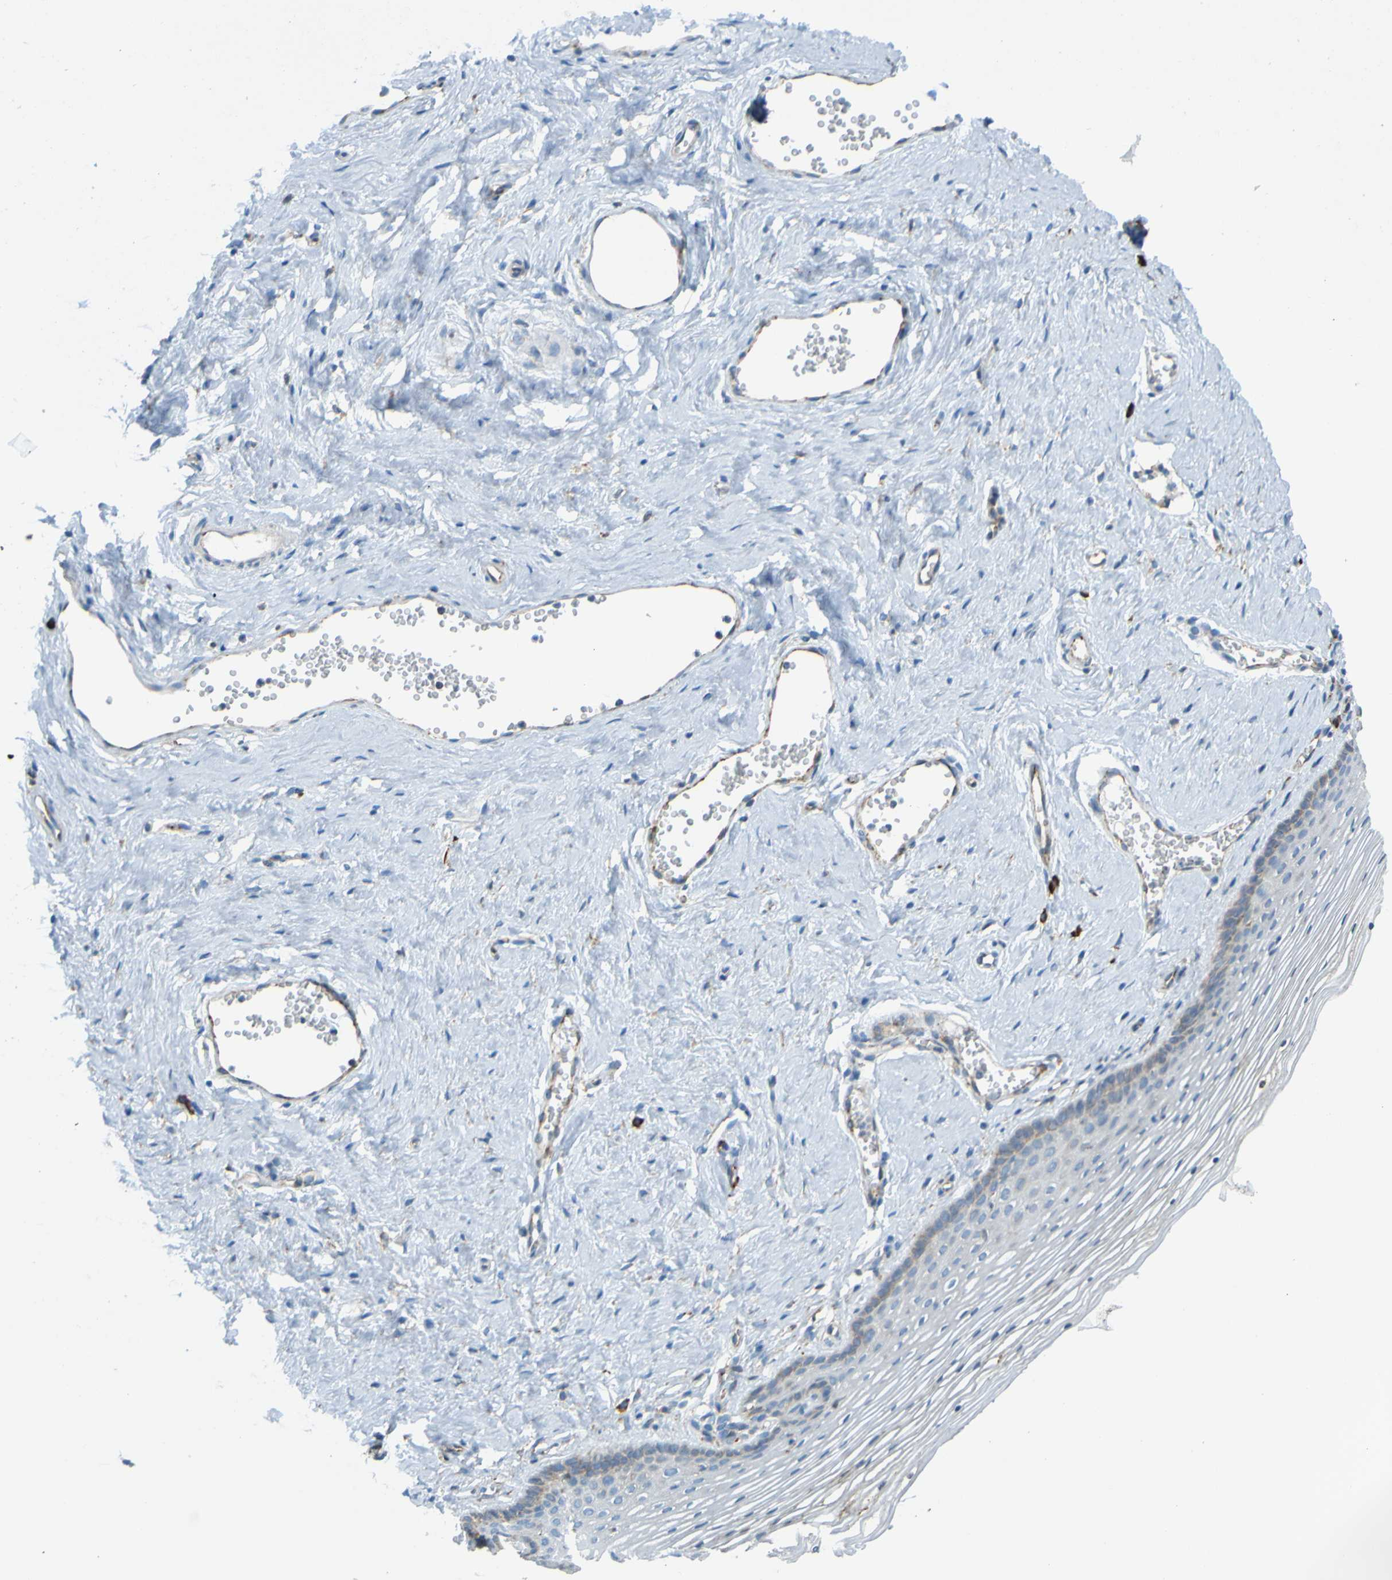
{"staining": {"intensity": "weak", "quantity": "25%-75%", "location": "cytoplasmic/membranous"}, "tissue": "vagina", "cell_type": "Squamous epithelial cells", "image_type": "normal", "snomed": [{"axis": "morphology", "description": "Normal tissue, NOS"}, {"axis": "topography", "description": "Vagina"}], "caption": "A brown stain labels weak cytoplasmic/membranous staining of a protein in squamous epithelial cells of unremarkable human vagina. (brown staining indicates protein expression, while blue staining denotes nuclei).", "gene": "SSR1", "patient": {"sex": "female", "age": 32}}